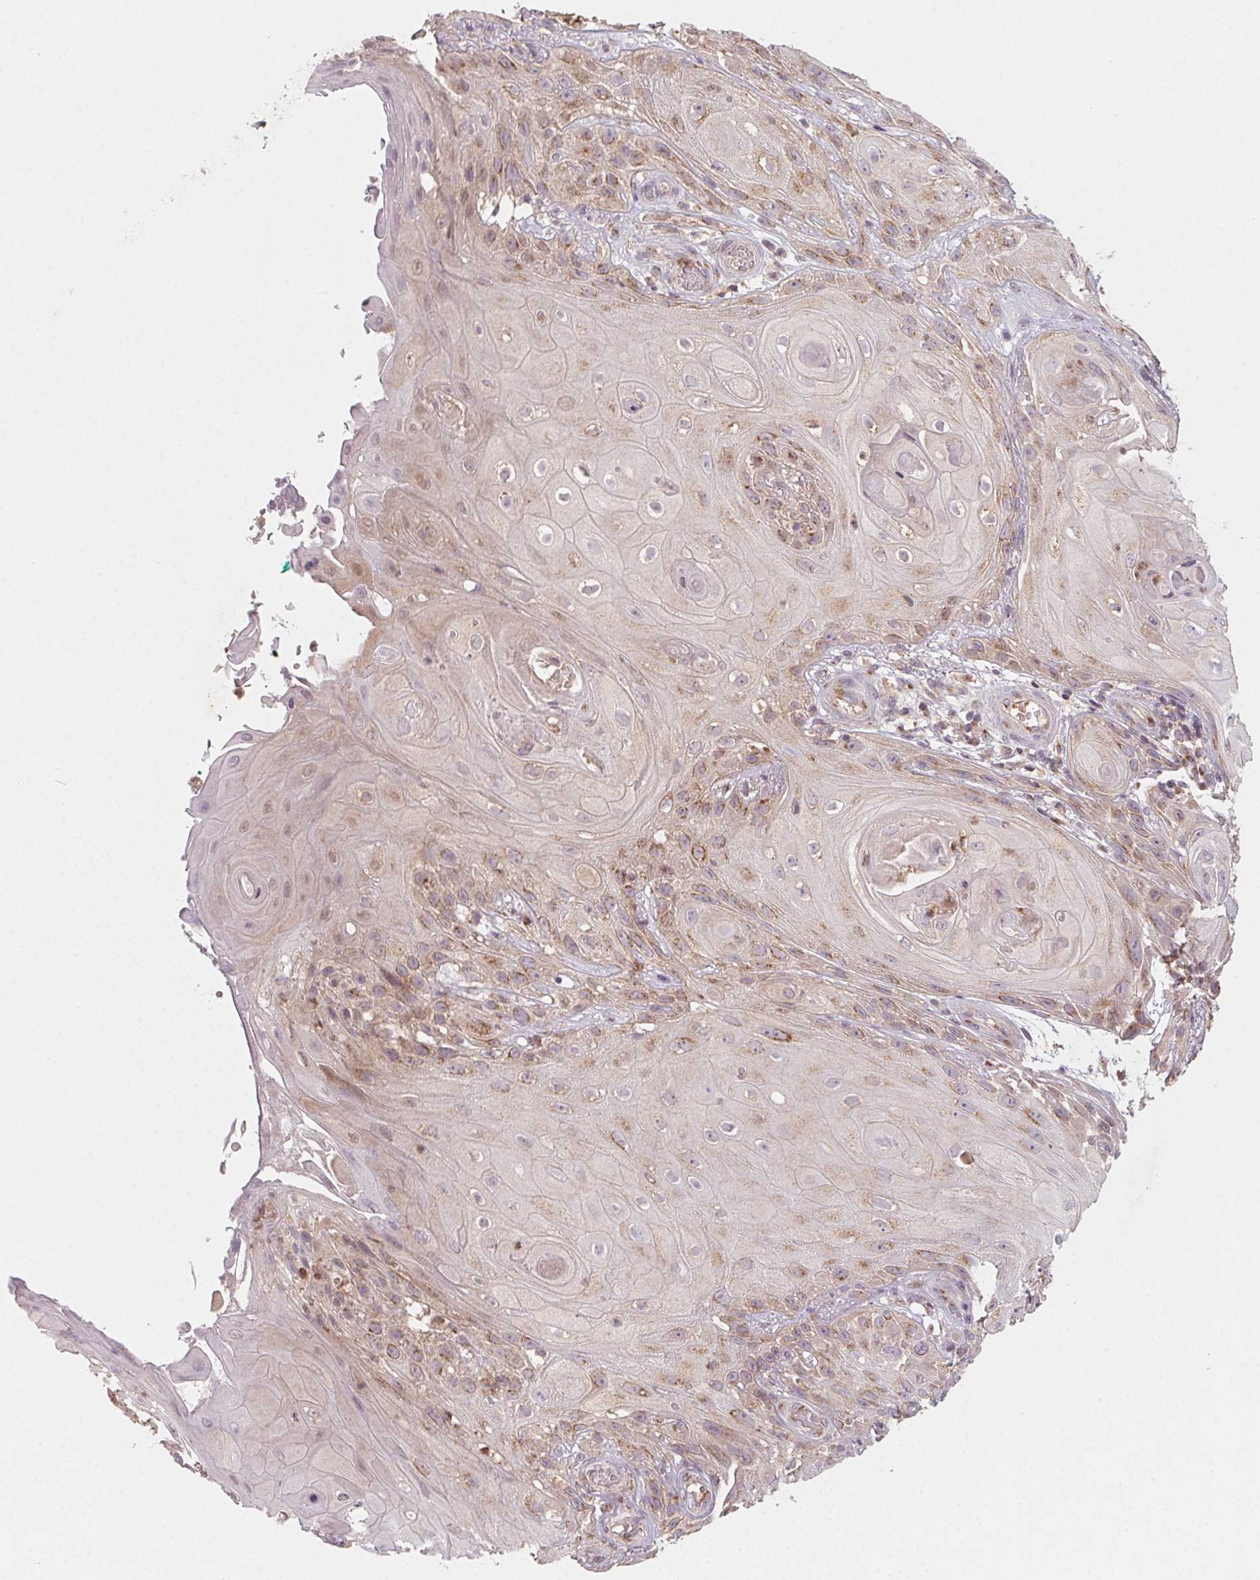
{"staining": {"intensity": "moderate", "quantity": "25%-75%", "location": "cytoplasmic/membranous"}, "tissue": "skin cancer", "cell_type": "Tumor cells", "image_type": "cancer", "snomed": [{"axis": "morphology", "description": "Squamous cell carcinoma, NOS"}, {"axis": "topography", "description": "Skin"}], "caption": "This is an image of immunohistochemistry (IHC) staining of skin cancer, which shows moderate staining in the cytoplasmic/membranous of tumor cells.", "gene": "AP1S1", "patient": {"sex": "male", "age": 62}}